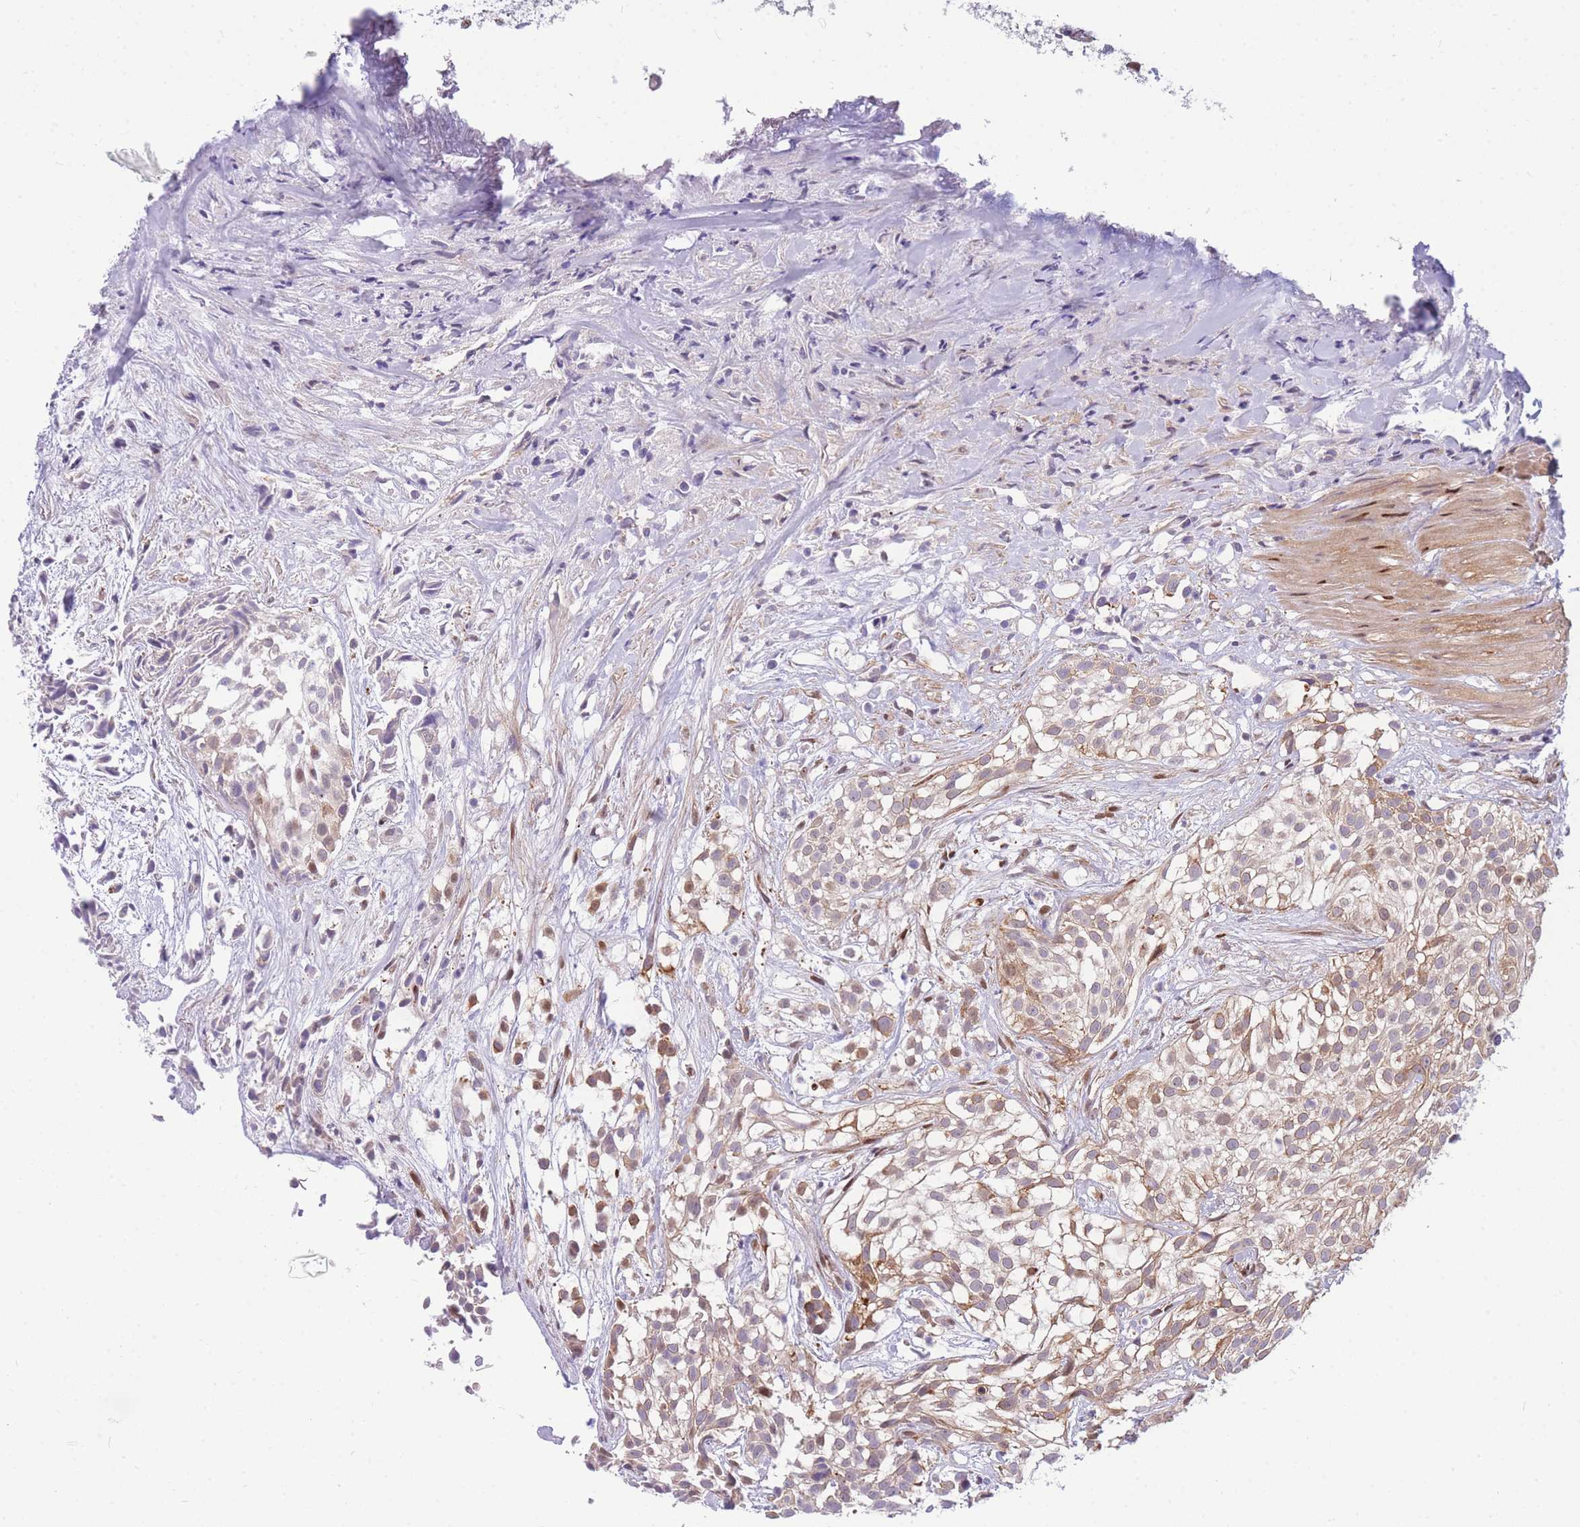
{"staining": {"intensity": "weak", "quantity": "25%-75%", "location": "cytoplasmic/membranous"}, "tissue": "urothelial cancer", "cell_type": "Tumor cells", "image_type": "cancer", "snomed": [{"axis": "morphology", "description": "Urothelial carcinoma, High grade"}, {"axis": "topography", "description": "Urinary bladder"}], "caption": "IHC micrograph of human urothelial carcinoma (high-grade) stained for a protein (brown), which displays low levels of weak cytoplasmic/membranous expression in about 25%-75% of tumor cells.", "gene": "CRACD", "patient": {"sex": "male", "age": 56}}